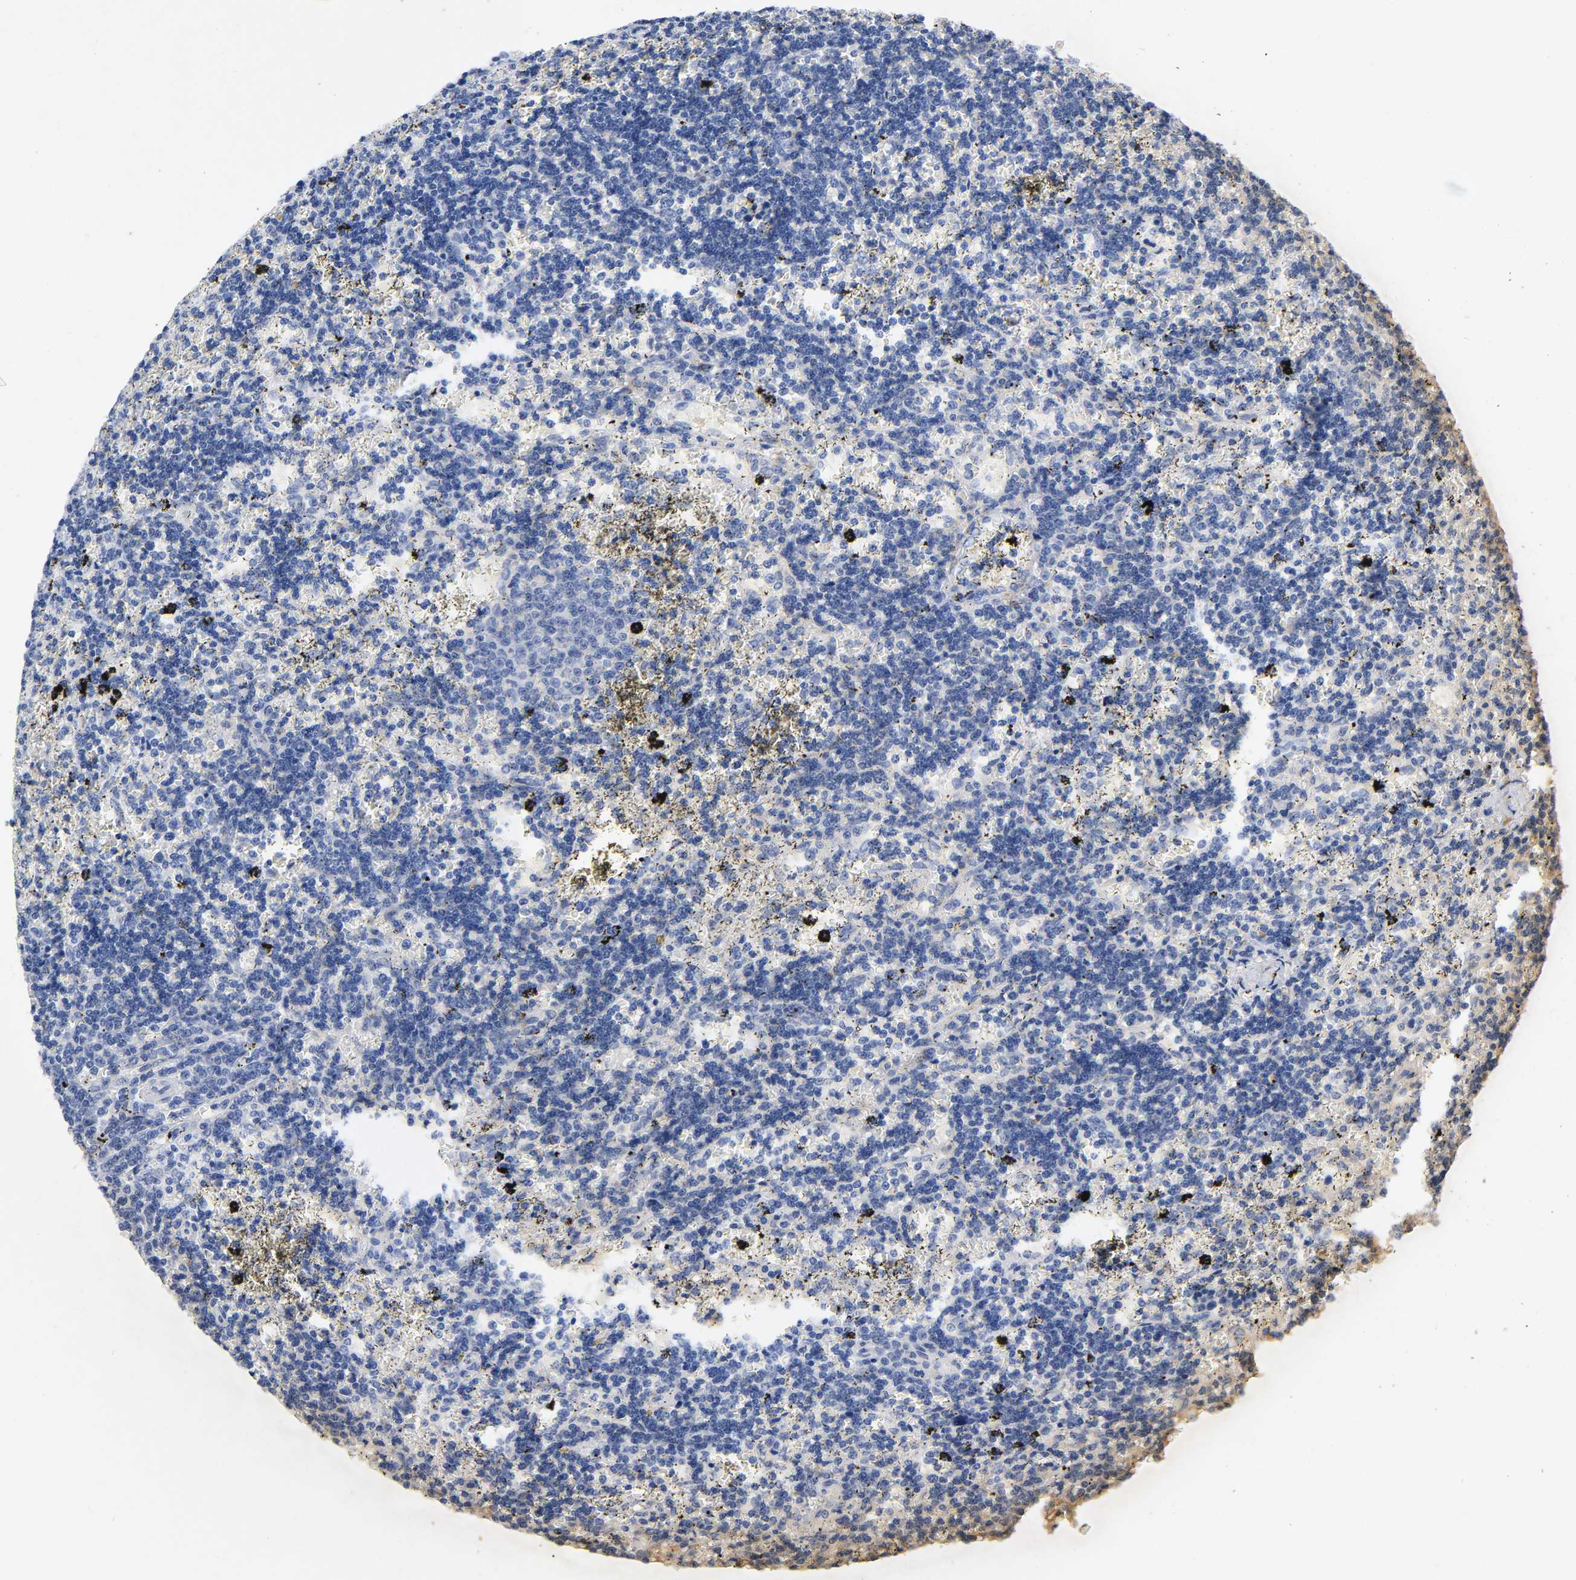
{"staining": {"intensity": "negative", "quantity": "none", "location": "none"}, "tissue": "lymphoma", "cell_type": "Tumor cells", "image_type": "cancer", "snomed": [{"axis": "morphology", "description": "Malignant lymphoma, non-Hodgkin's type, Low grade"}, {"axis": "topography", "description": "Spleen"}], "caption": "High power microscopy micrograph of an immunohistochemistry (IHC) histopathology image of malignant lymphoma, non-Hodgkin's type (low-grade), revealing no significant positivity in tumor cells.", "gene": "SOS2", "patient": {"sex": "male", "age": 60}}